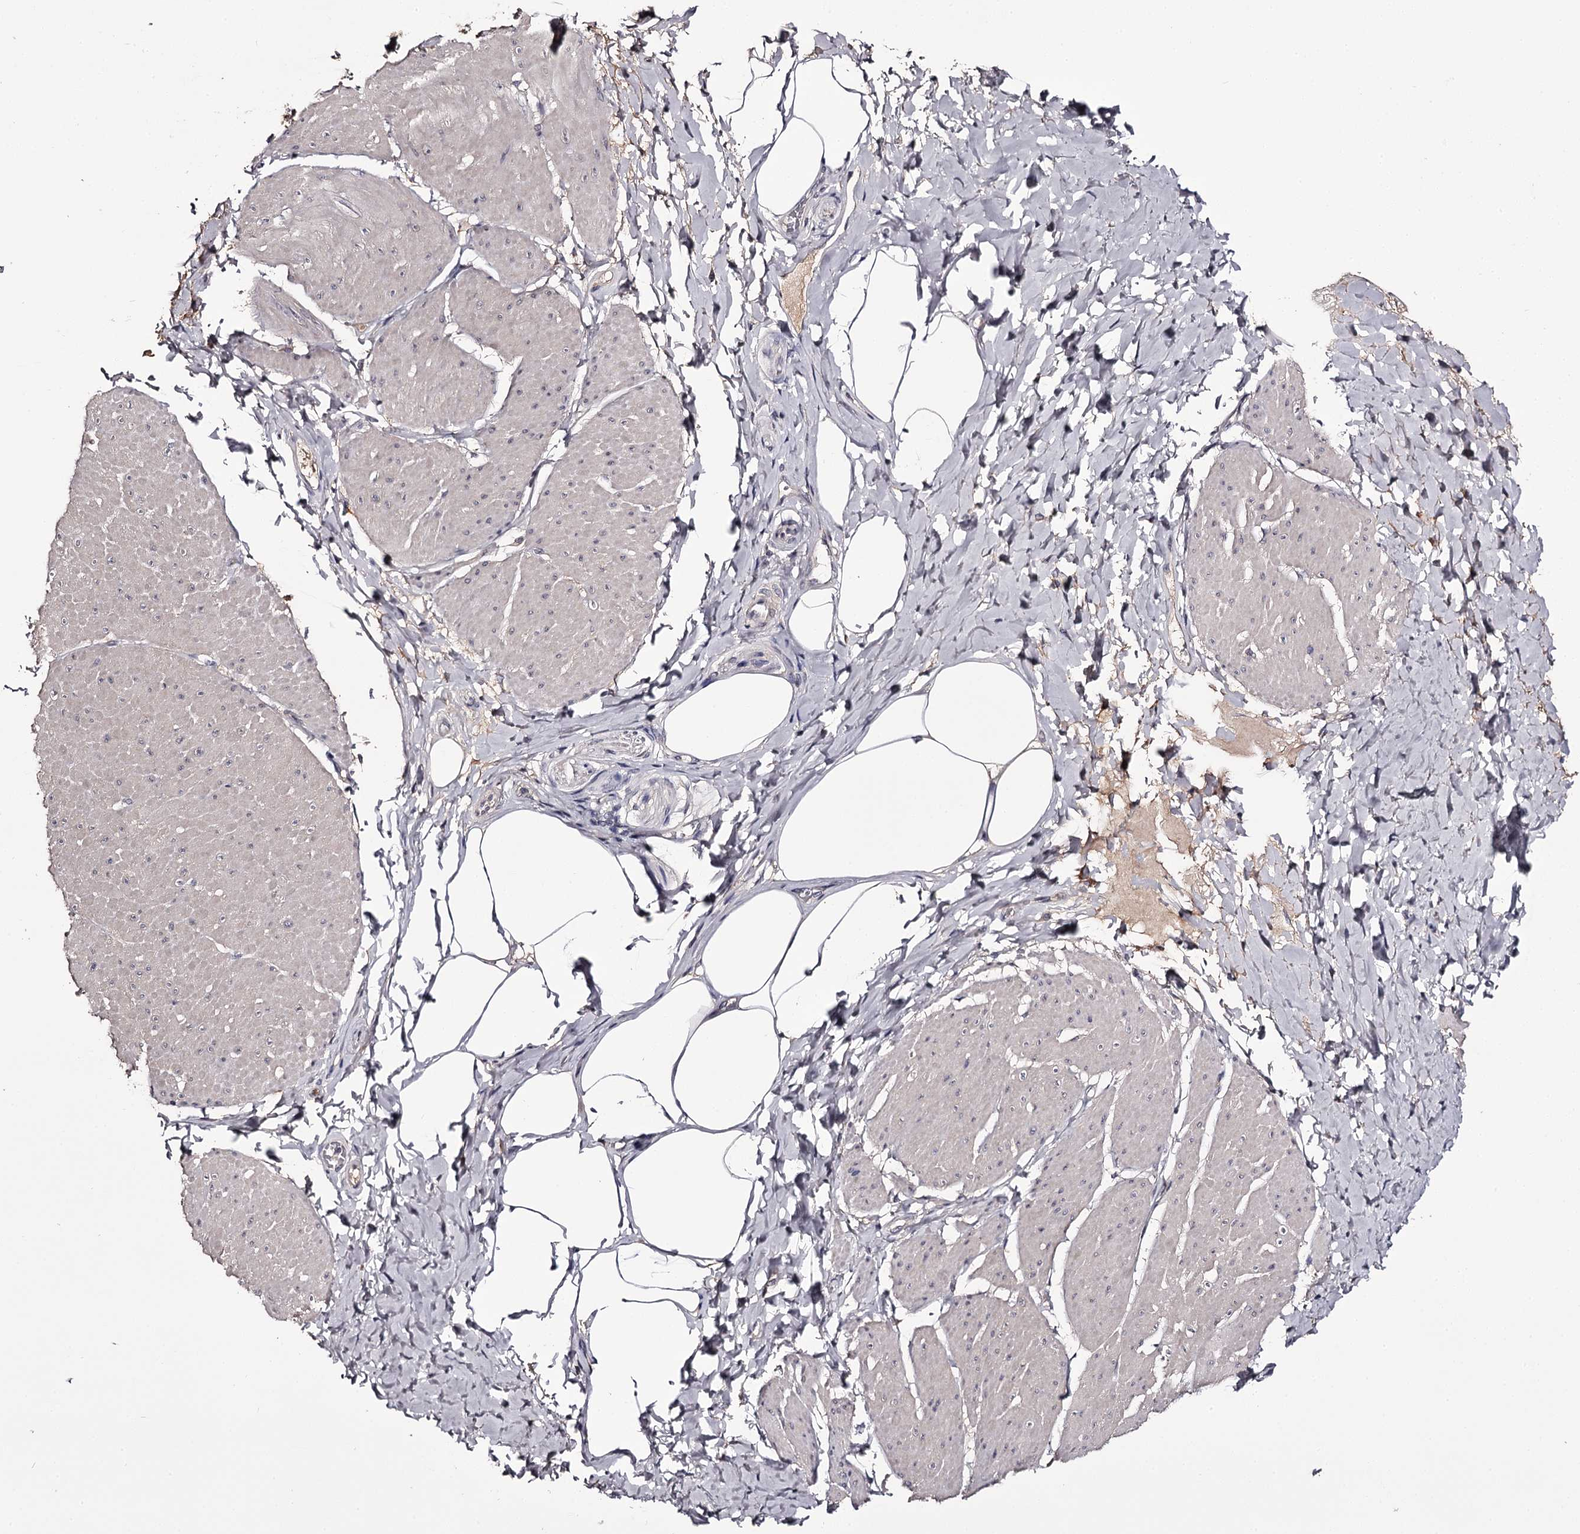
{"staining": {"intensity": "negative", "quantity": "none", "location": "none"}, "tissue": "smooth muscle", "cell_type": "Smooth muscle cells", "image_type": "normal", "snomed": [{"axis": "morphology", "description": "Urothelial carcinoma, High grade"}, {"axis": "topography", "description": "Urinary bladder"}], "caption": "Smooth muscle cells show no significant protein expression in unremarkable smooth muscle.", "gene": "PRM2", "patient": {"sex": "male", "age": 46}}